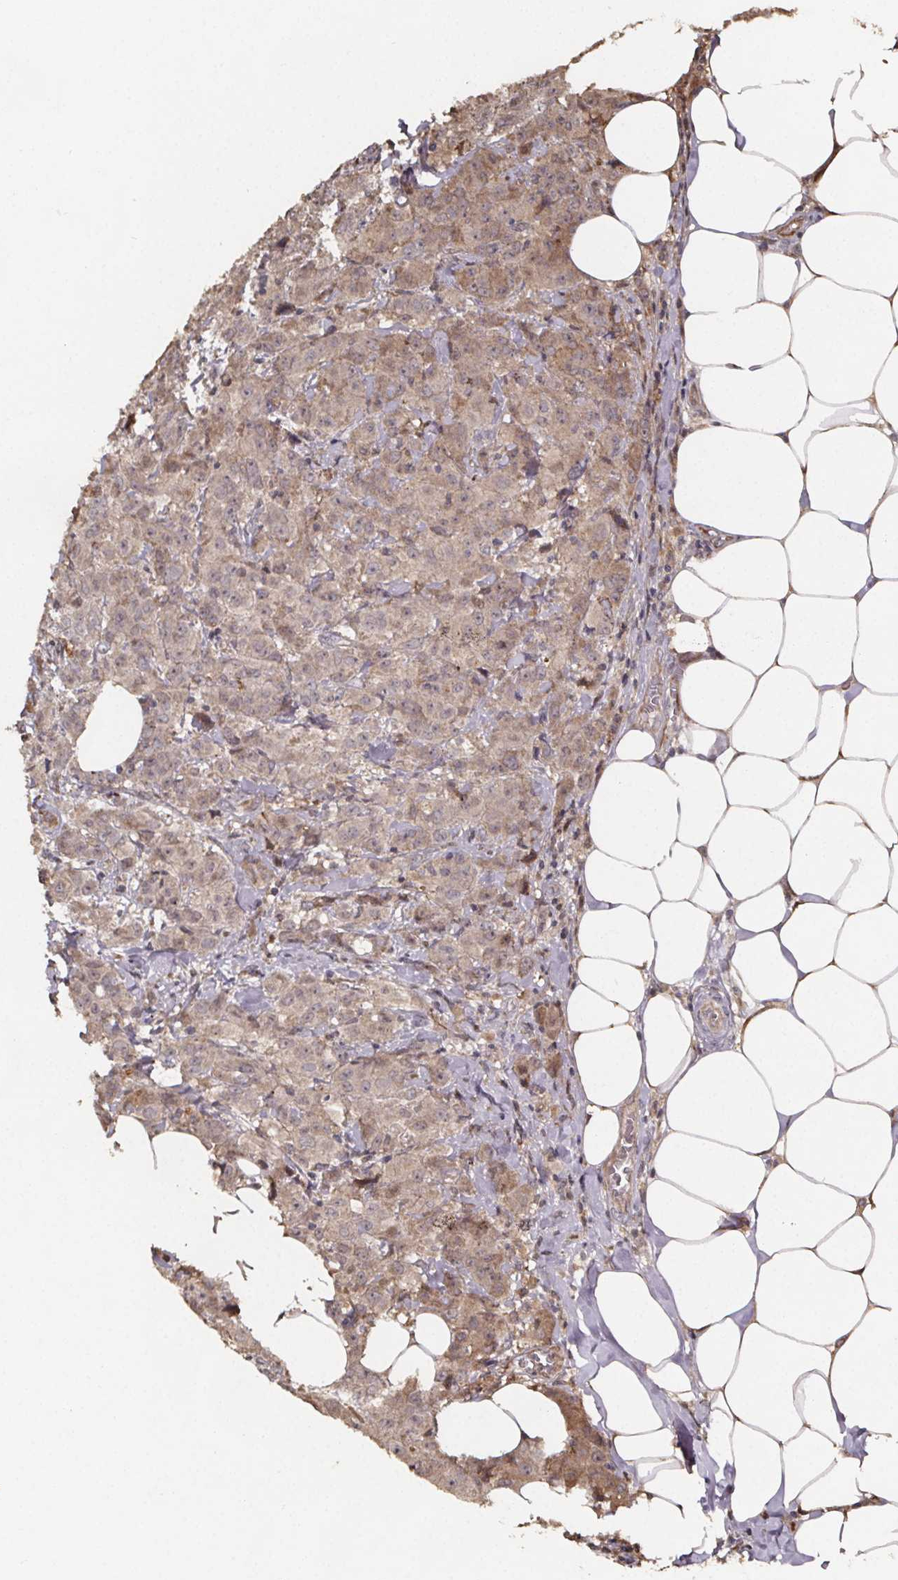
{"staining": {"intensity": "weak", "quantity": "25%-75%", "location": "cytoplasmic/membranous"}, "tissue": "breast cancer", "cell_type": "Tumor cells", "image_type": "cancer", "snomed": [{"axis": "morphology", "description": "Normal tissue, NOS"}, {"axis": "morphology", "description": "Duct carcinoma"}, {"axis": "topography", "description": "Breast"}], "caption": "Immunohistochemistry photomicrograph of neoplastic tissue: breast cancer stained using immunohistochemistry demonstrates low levels of weak protein expression localized specifically in the cytoplasmic/membranous of tumor cells, appearing as a cytoplasmic/membranous brown color.", "gene": "ZNF879", "patient": {"sex": "female", "age": 43}}